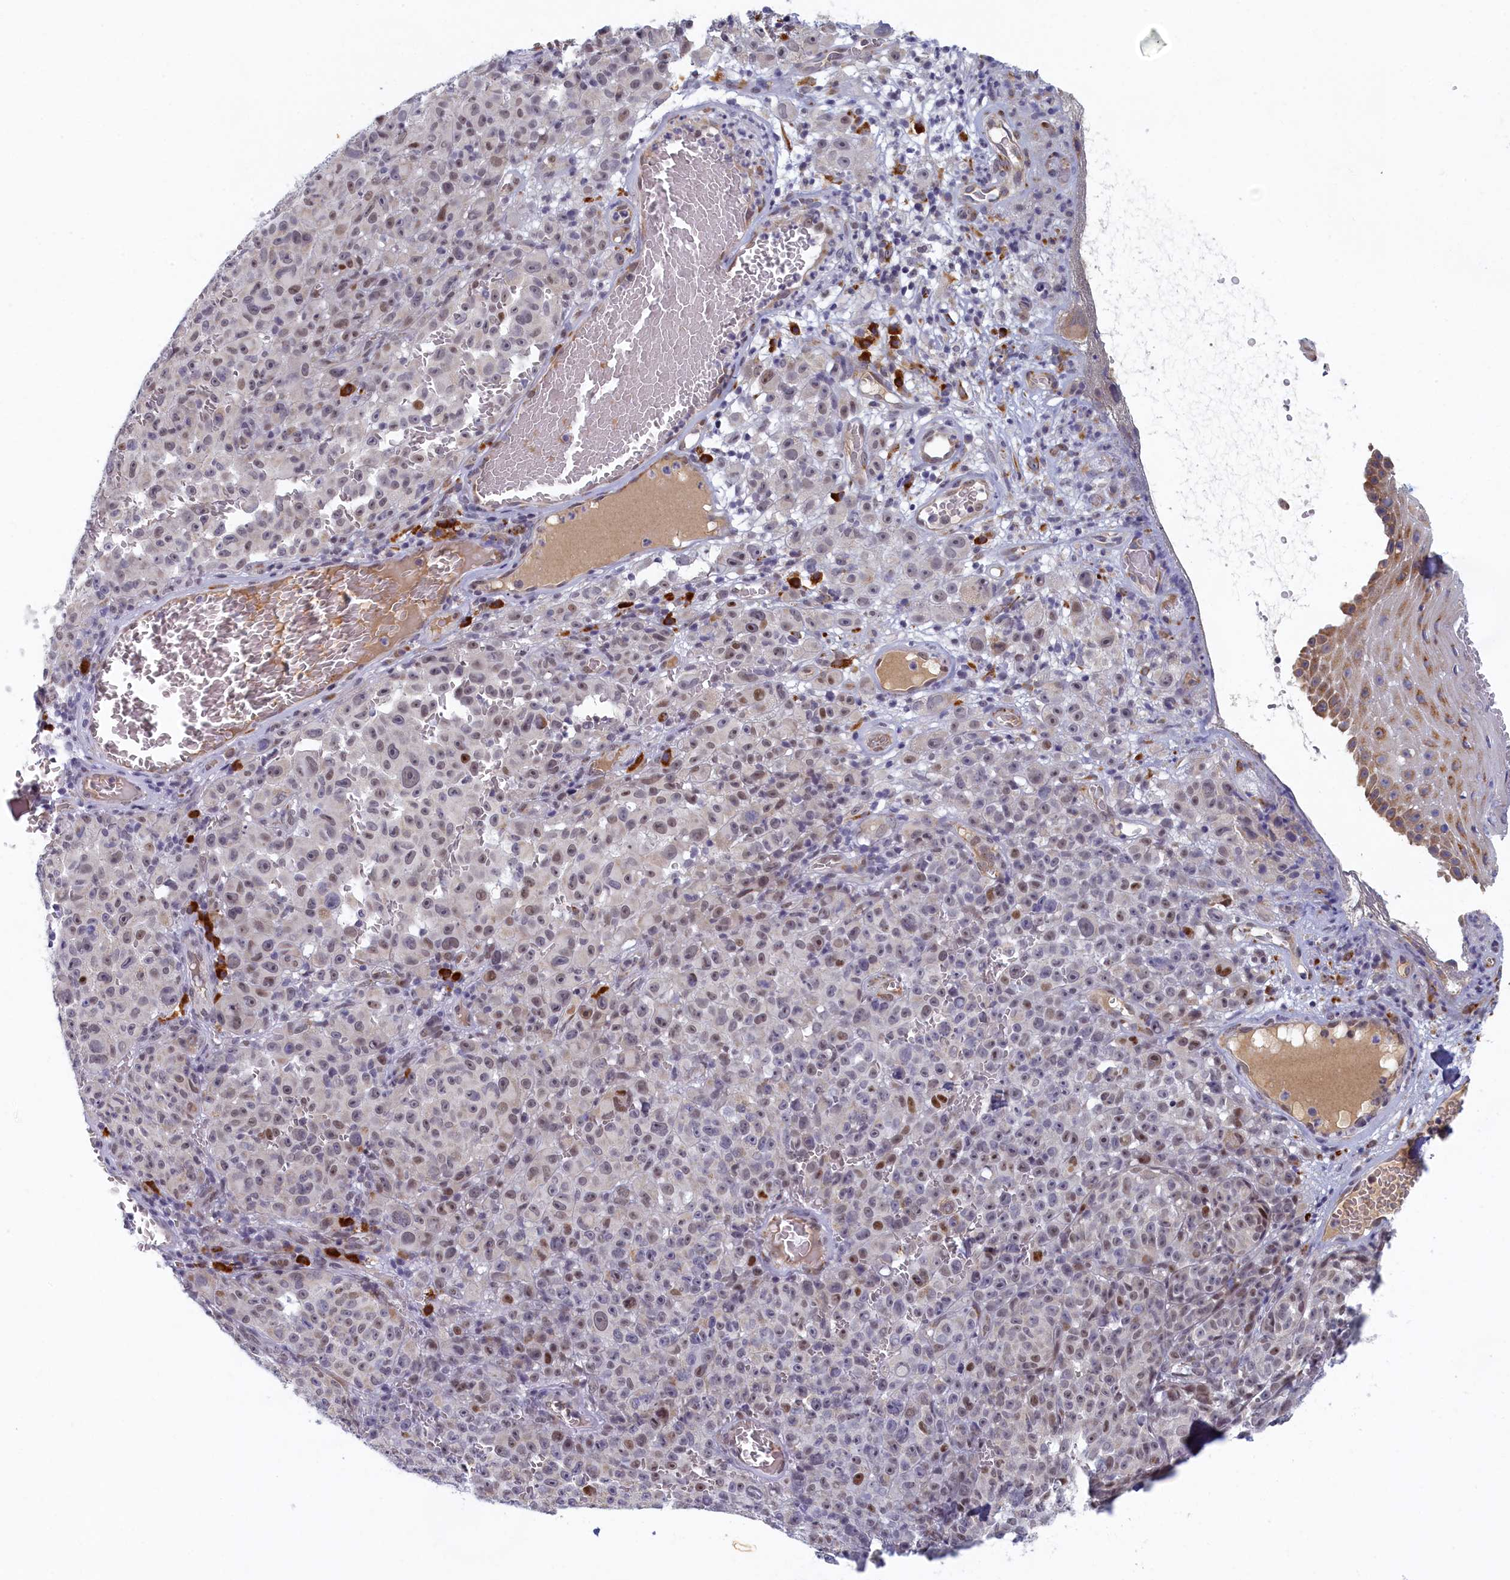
{"staining": {"intensity": "moderate", "quantity": "<25%", "location": "nuclear"}, "tissue": "melanoma", "cell_type": "Tumor cells", "image_type": "cancer", "snomed": [{"axis": "morphology", "description": "Malignant melanoma, NOS"}, {"axis": "topography", "description": "Skin"}], "caption": "A micrograph of human melanoma stained for a protein shows moderate nuclear brown staining in tumor cells. The protein is stained brown, and the nuclei are stained in blue (DAB IHC with brightfield microscopy, high magnification).", "gene": "DNAJC17", "patient": {"sex": "female", "age": 82}}